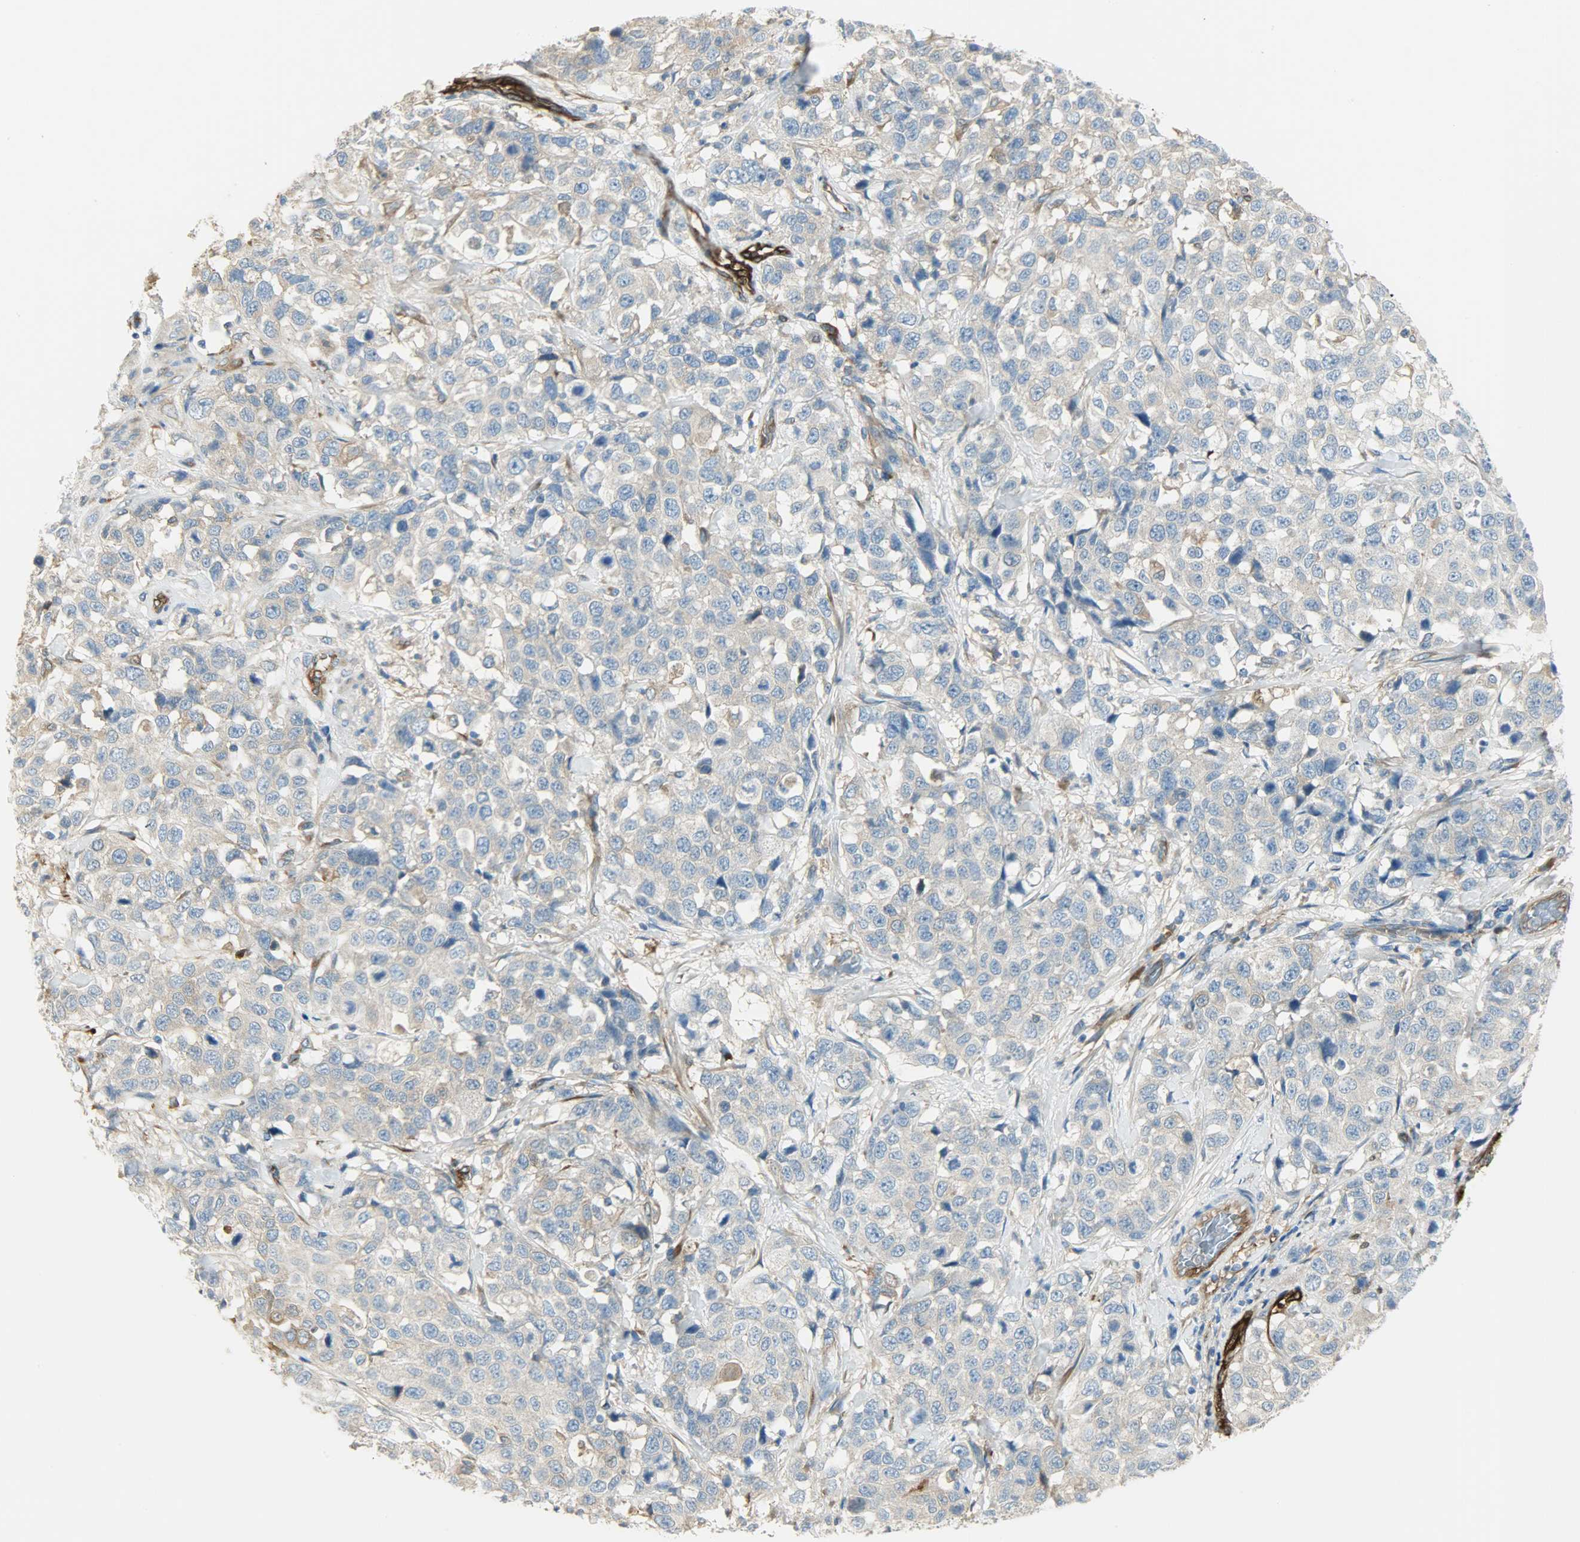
{"staining": {"intensity": "moderate", "quantity": "25%-75%", "location": "cytoplasmic/membranous"}, "tissue": "stomach cancer", "cell_type": "Tumor cells", "image_type": "cancer", "snomed": [{"axis": "morphology", "description": "Normal tissue, NOS"}, {"axis": "morphology", "description": "Adenocarcinoma, NOS"}, {"axis": "topography", "description": "Stomach"}], "caption": "Tumor cells exhibit medium levels of moderate cytoplasmic/membranous positivity in about 25%-75% of cells in human stomach adenocarcinoma. The protein is stained brown, and the nuclei are stained in blue (DAB IHC with brightfield microscopy, high magnification).", "gene": "WARS1", "patient": {"sex": "male", "age": 48}}